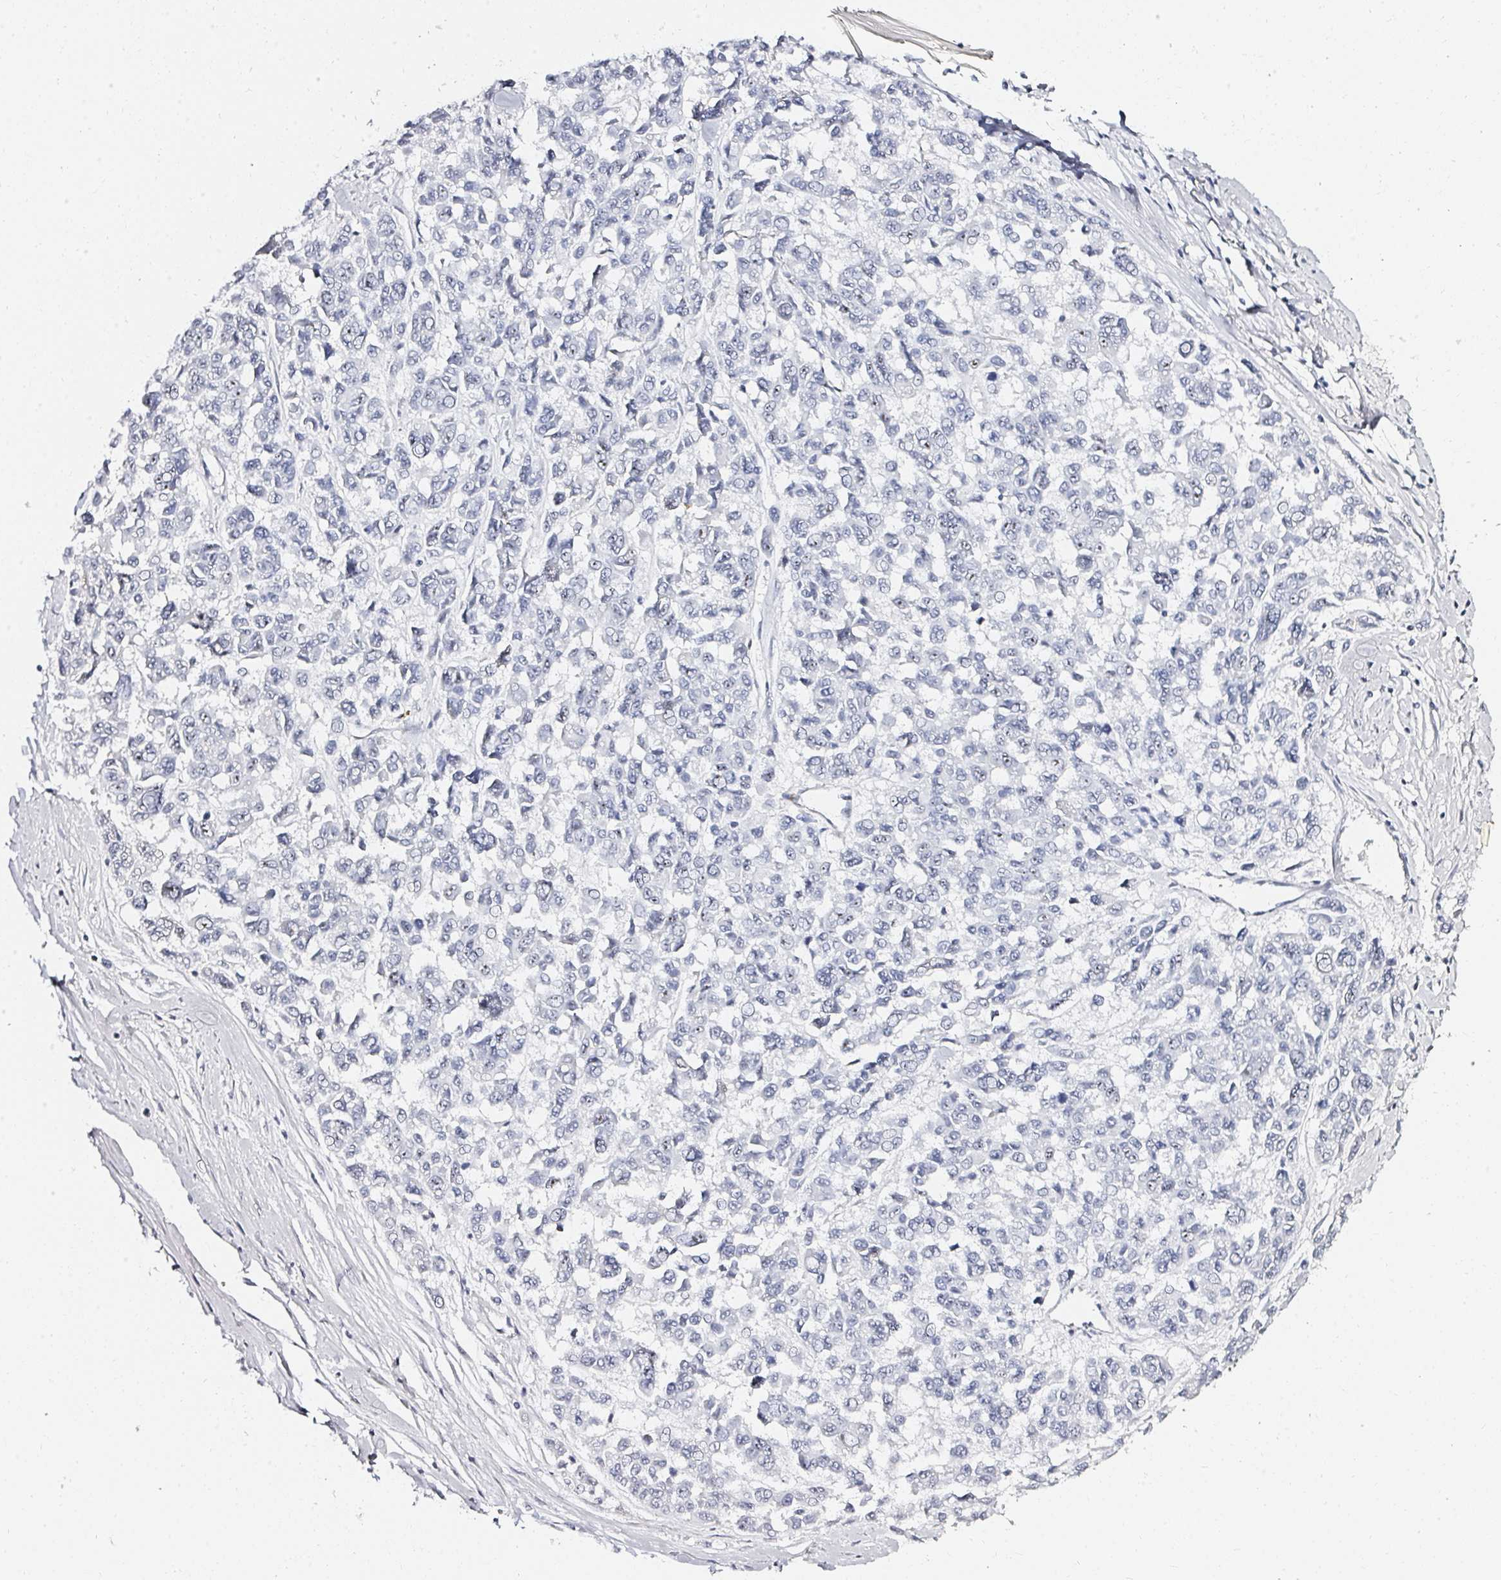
{"staining": {"intensity": "moderate", "quantity": "25%-75%", "location": "nuclear"}, "tissue": "melanoma", "cell_type": "Tumor cells", "image_type": "cancer", "snomed": [{"axis": "morphology", "description": "Malignant melanoma, NOS"}, {"axis": "topography", "description": "Skin"}], "caption": "IHC of malignant melanoma shows medium levels of moderate nuclear positivity in about 25%-75% of tumor cells. Nuclei are stained in blue.", "gene": "ACAN", "patient": {"sex": "female", "age": 66}}